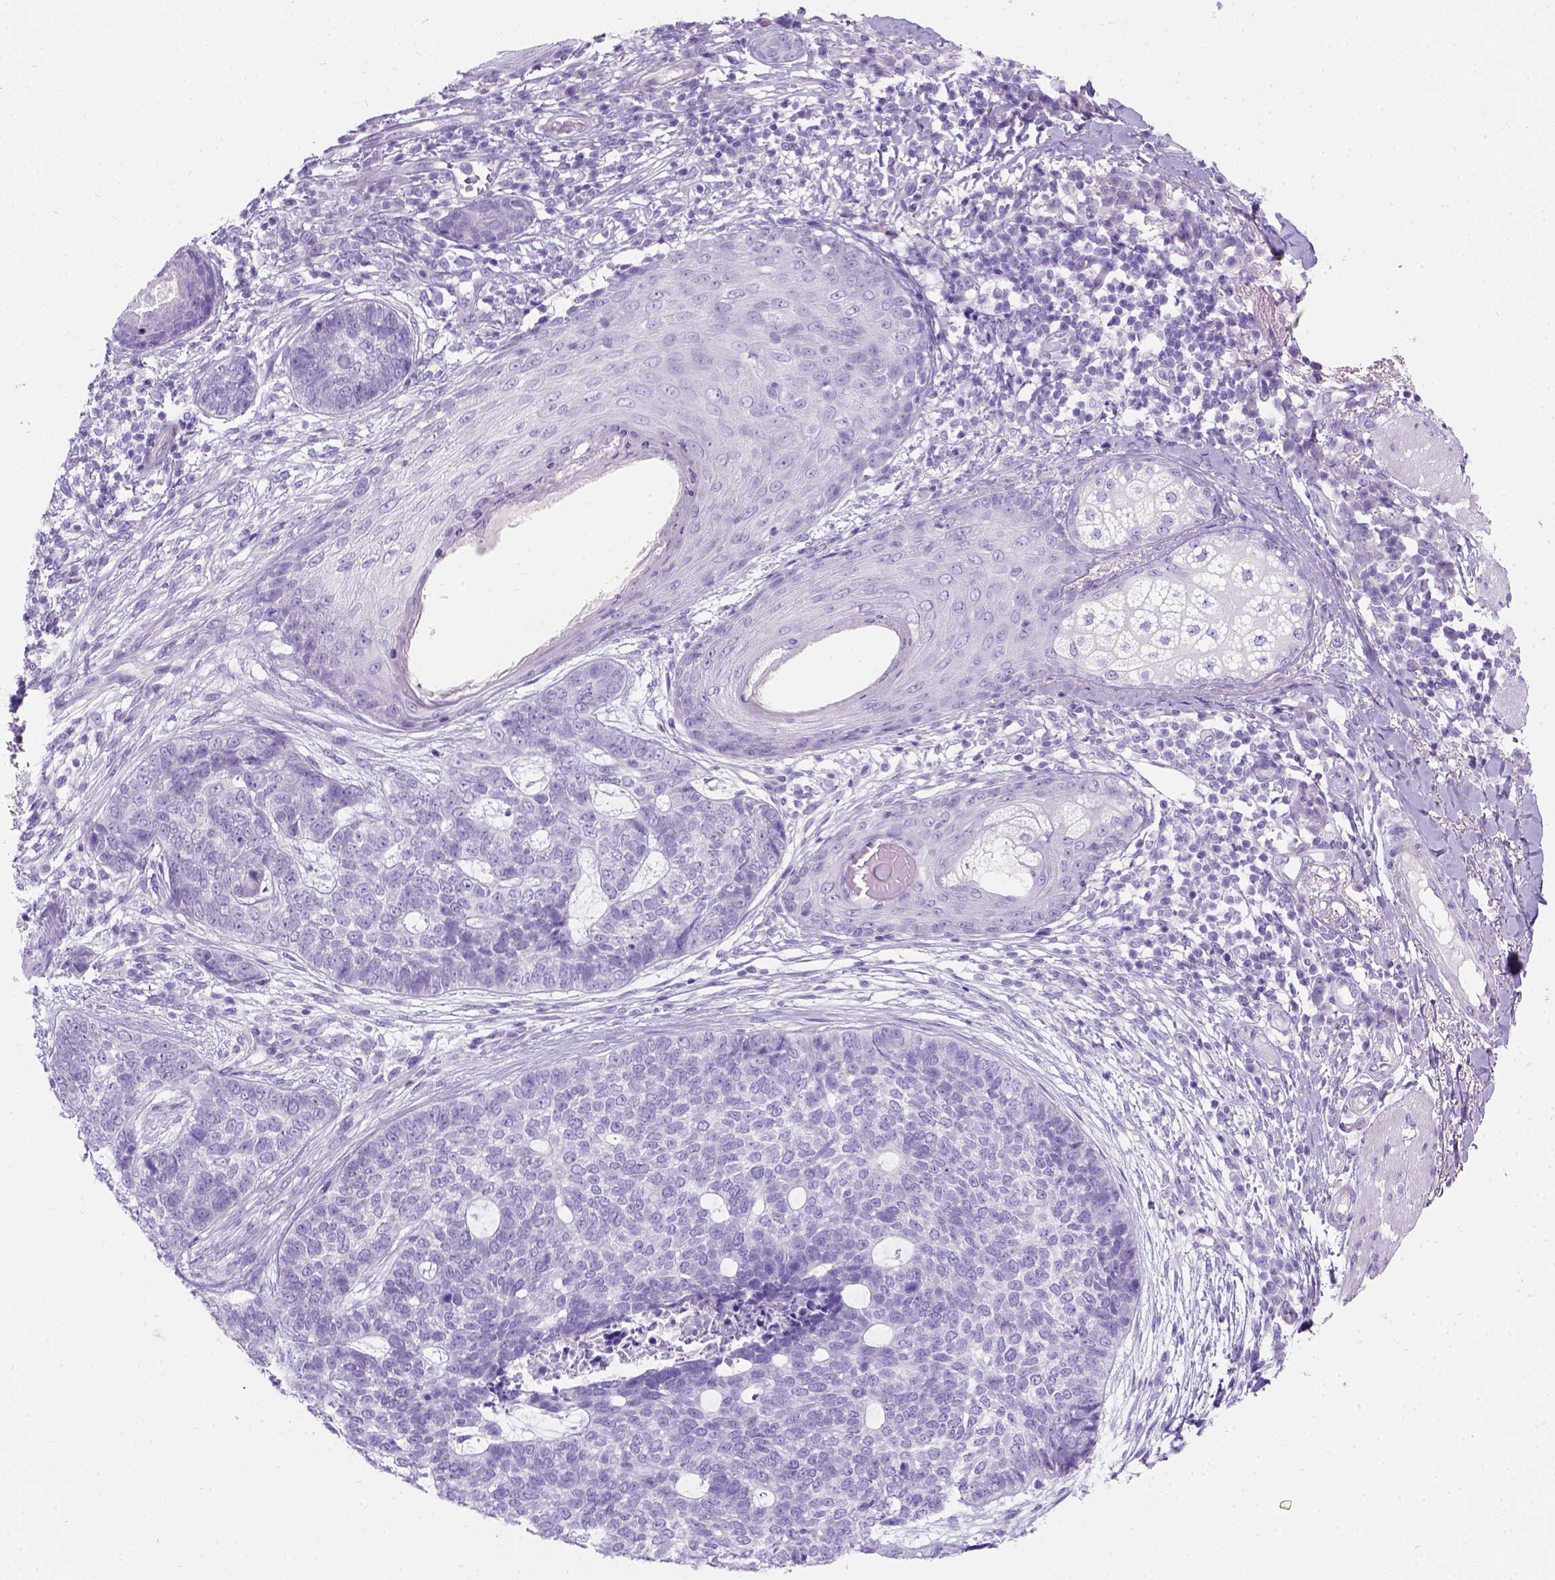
{"staining": {"intensity": "negative", "quantity": "none", "location": "none"}, "tissue": "skin cancer", "cell_type": "Tumor cells", "image_type": "cancer", "snomed": [{"axis": "morphology", "description": "Basal cell carcinoma"}, {"axis": "topography", "description": "Skin"}], "caption": "This is an immunohistochemistry micrograph of skin basal cell carcinoma. There is no positivity in tumor cells.", "gene": "C7orf57", "patient": {"sex": "female", "age": 69}}